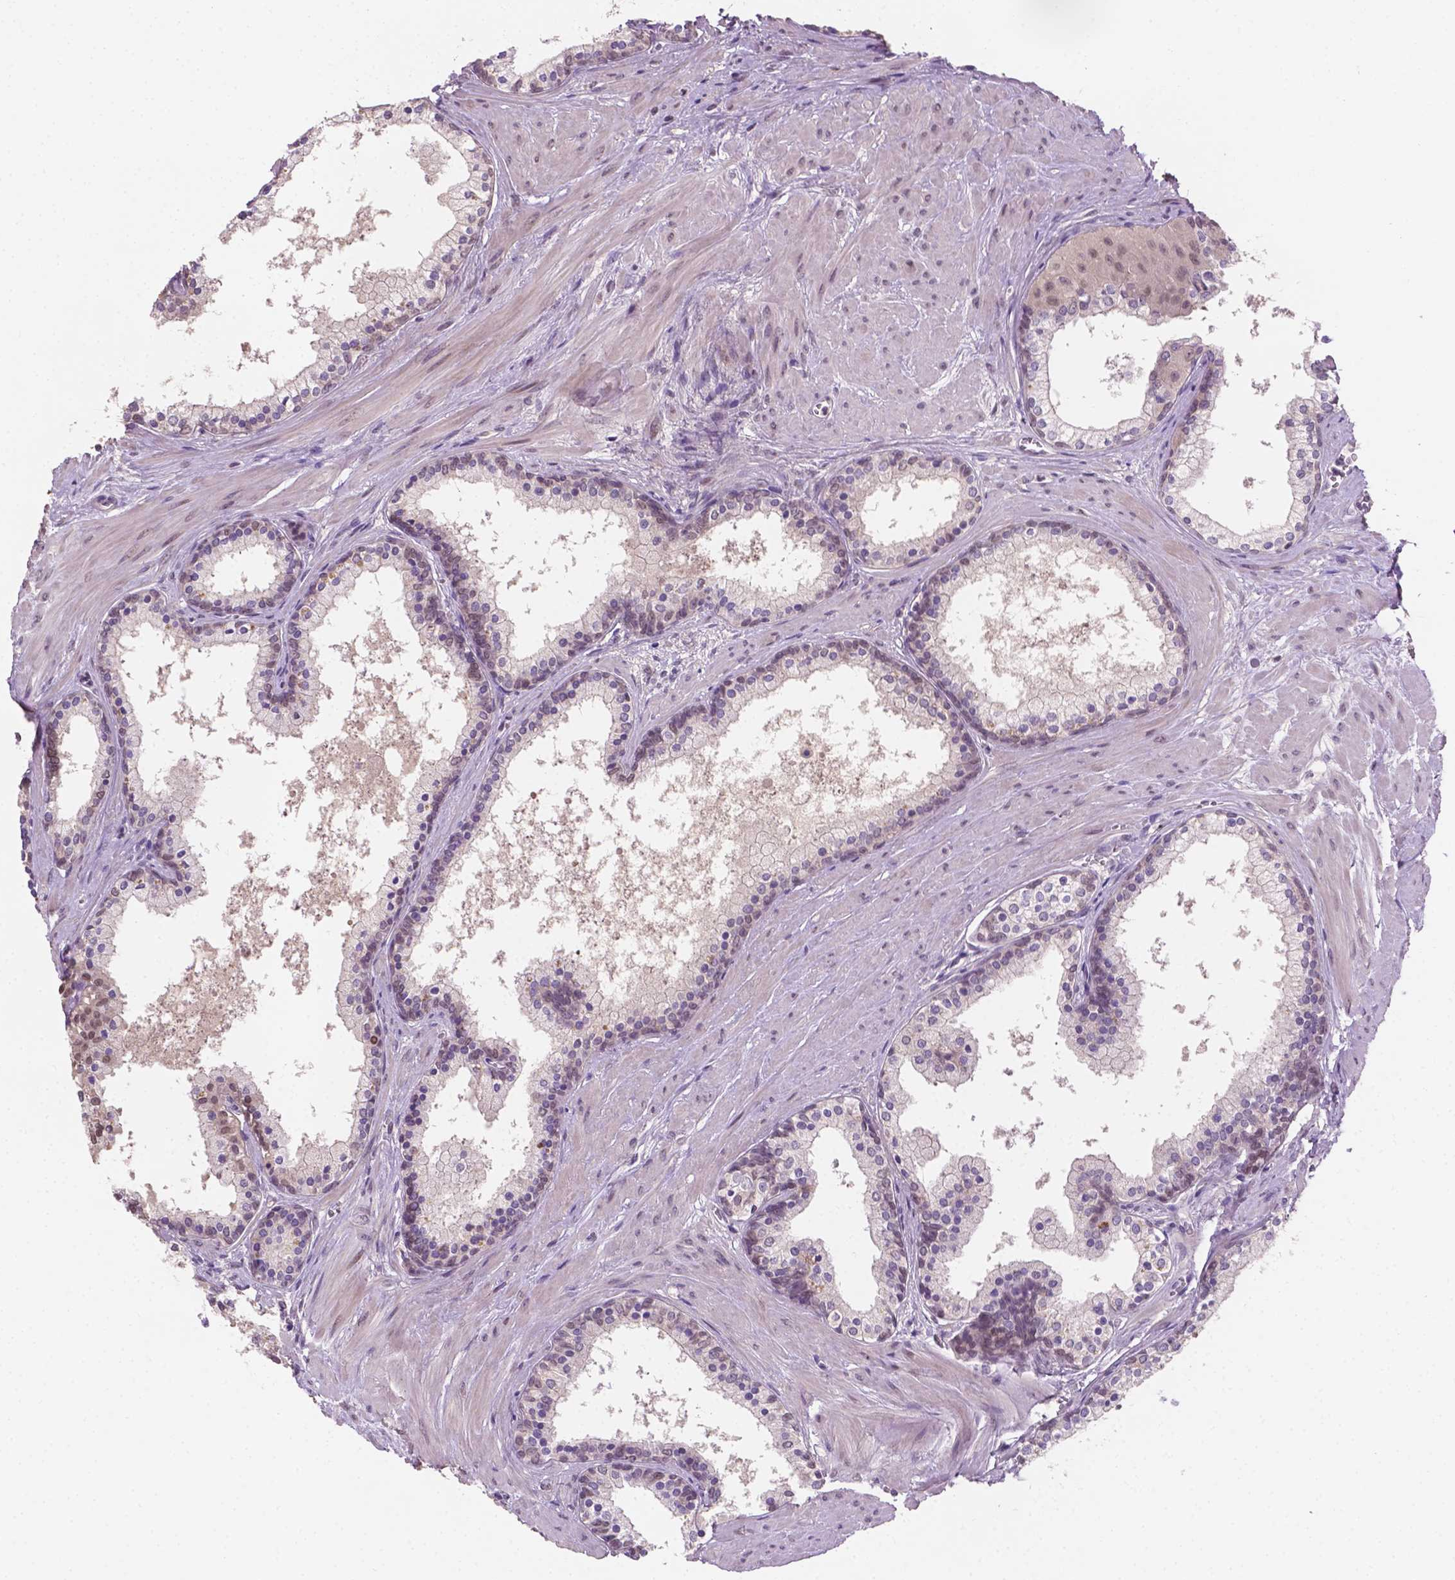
{"staining": {"intensity": "weak", "quantity": "<25%", "location": "nuclear"}, "tissue": "prostate", "cell_type": "Glandular cells", "image_type": "normal", "snomed": [{"axis": "morphology", "description": "Normal tissue, NOS"}, {"axis": "topography", "description": "Prostate"}], "caption": "Glandular cells show no significant protein staining in normal prostate.", "gene": "MROH6", "patient": {"sex": "male", "age": 61}}